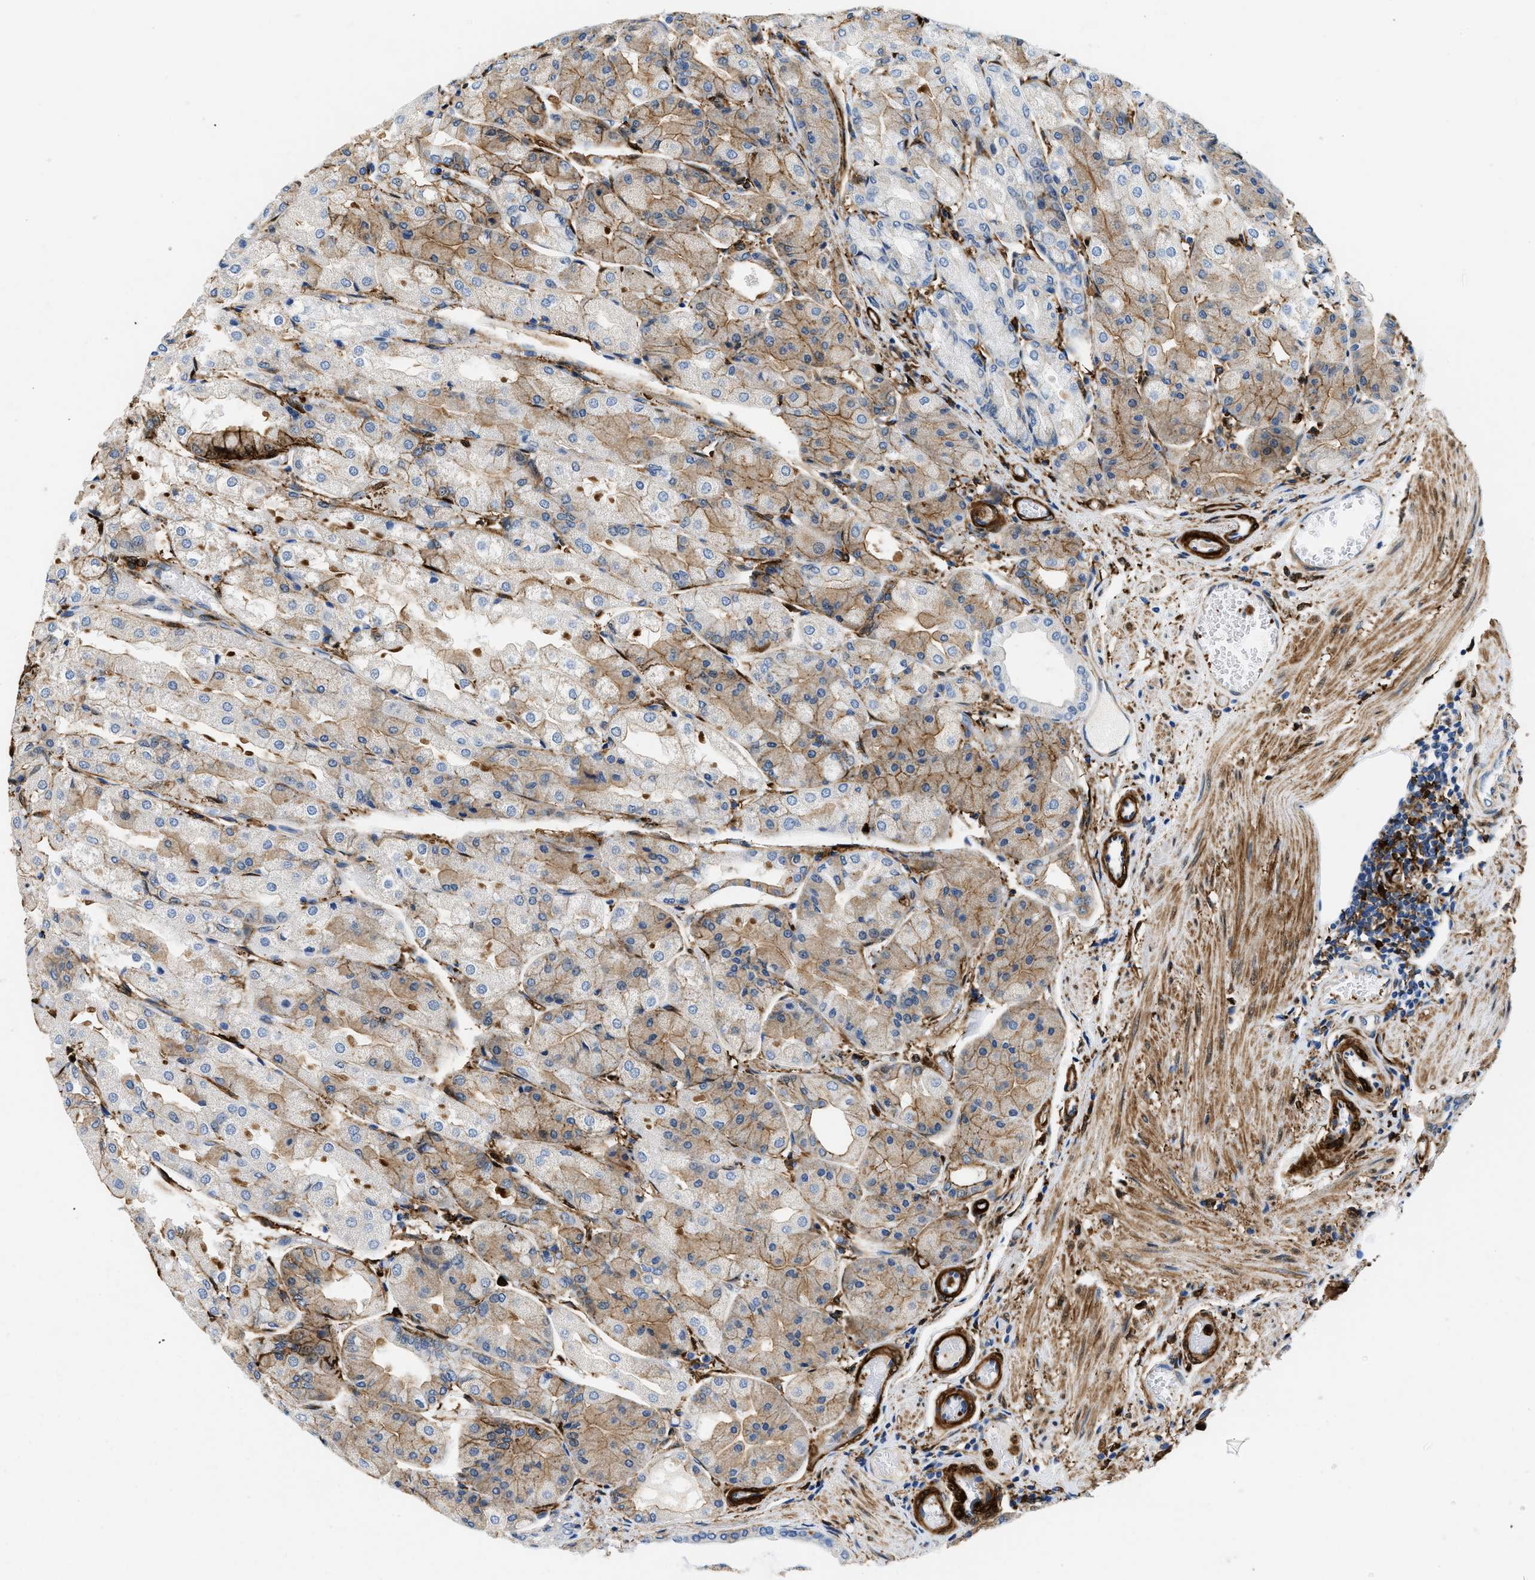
{"staining": {"intensity": "strong", "quantity": "25%-75%", "location": "cytoplasmic/membranous"}, "tissue": "stomach", "cell_type": "Glandular cells", "image_type": "normal", "snomed": [{"axis": "morphology", "description": "Normal tissue, NOS"}, {"axis": "topography", "description": "Stomach, upper"}], "caption": "Unremarkable stomach shows strong cytoplasmic/membranous positivity in approximately 25%-75% of glandular cells, visualized by immunohistochemistry.", "gene": "GSN", "patient": {"sex": "male", "age": 72}}